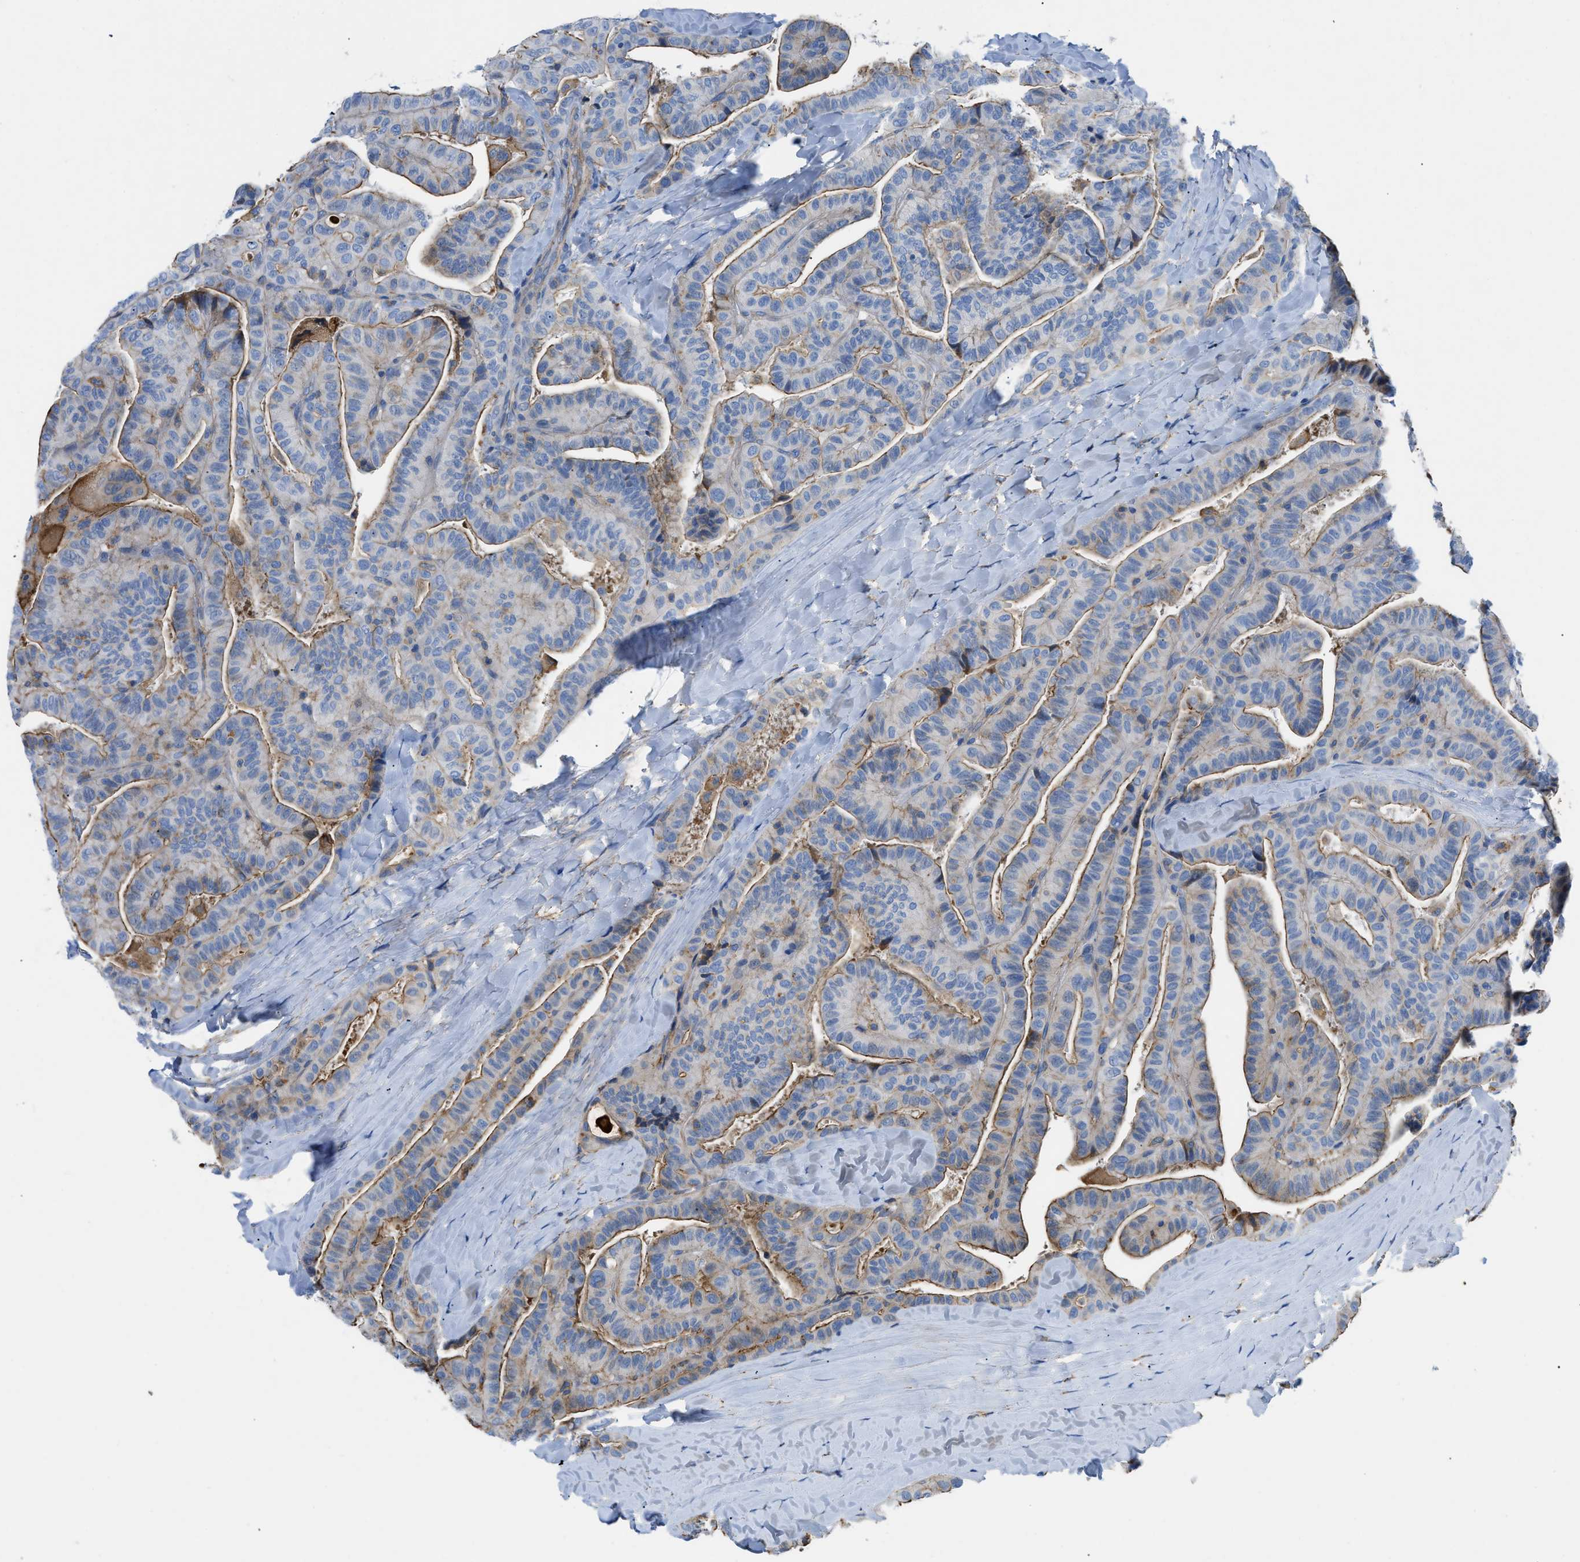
{"staining": {"intensity": "moderate", "quantity": "25%-75%", "location": "cytoplasmic/membranous"}, "tissue": "thyroid cancer", "cell_type": "Tumor cells", "image_type": "cancer", "snomed": [{"axis": "morphology", "description": "Papillary adenocarcinoma, NOS"}, {"axis": "topography", "description": "Thyroid gland"}], "caption": "The photomicrograph exhibits staining of thyroid papillary adenocarcinoma, revealing moderate cytoplasmic/membranous protein expression (brown color) within tumor cells.", "gene": "ATP6V0D1", "patient": {"sex": "male", "age": 77}}